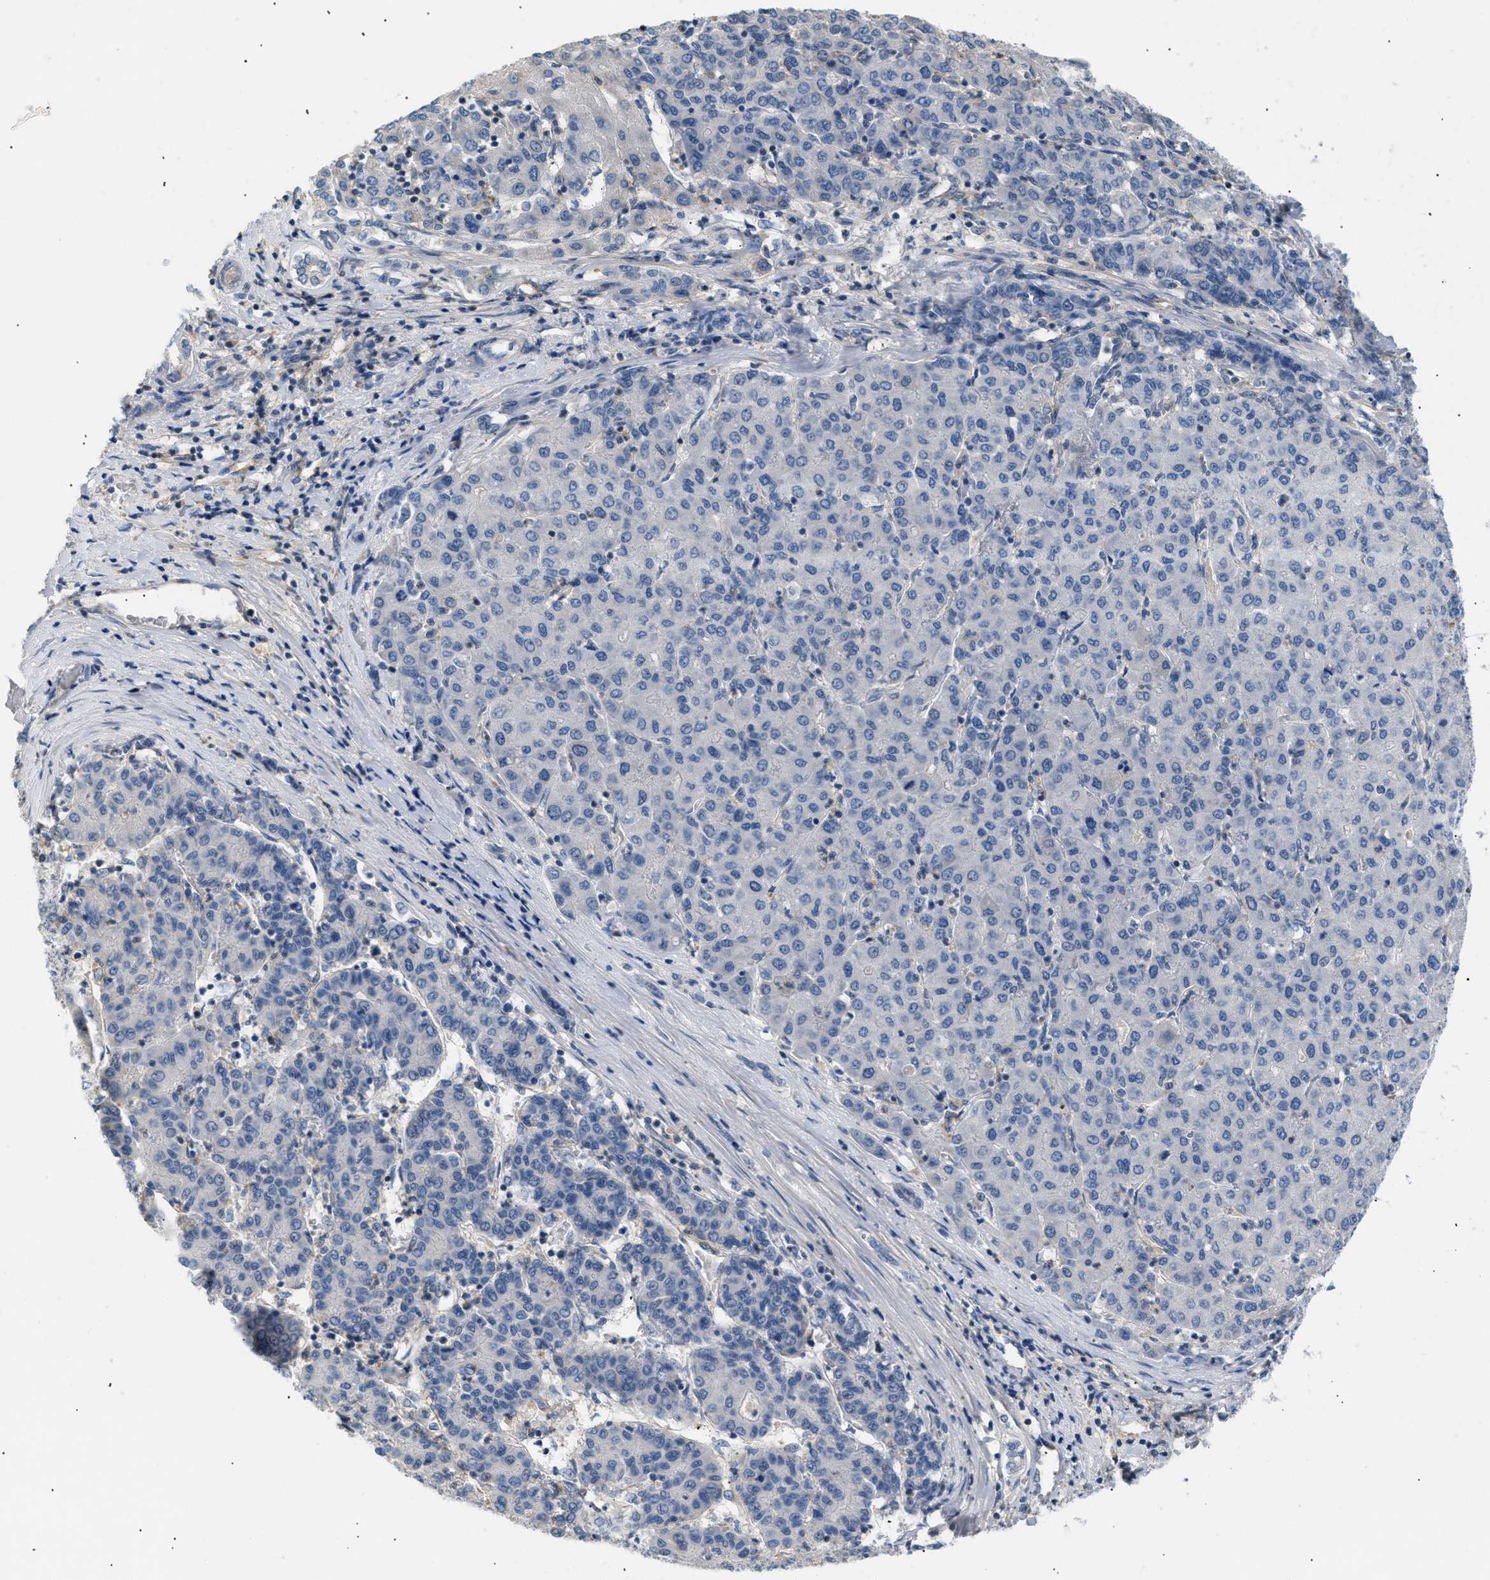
{"staining": {"intensity": "negative", "quantity": "none", "location": "none"}, "tissue": "liver cancer", "cell_type": "Tumor cells", "image_type": "cancer", "snomed": [{"axis": "morphology", "description": "Carcinoma, Hepatocellular, NOS"}, {"axis": "topography", "description": "Liver"}], "caption": "This is an IHC photomicrograph of human hepatocellular carcinoma (liver). There is no expression in tumor cells.", "gene": "FARS2", "patient": {"sex": "male", "age": 65}}